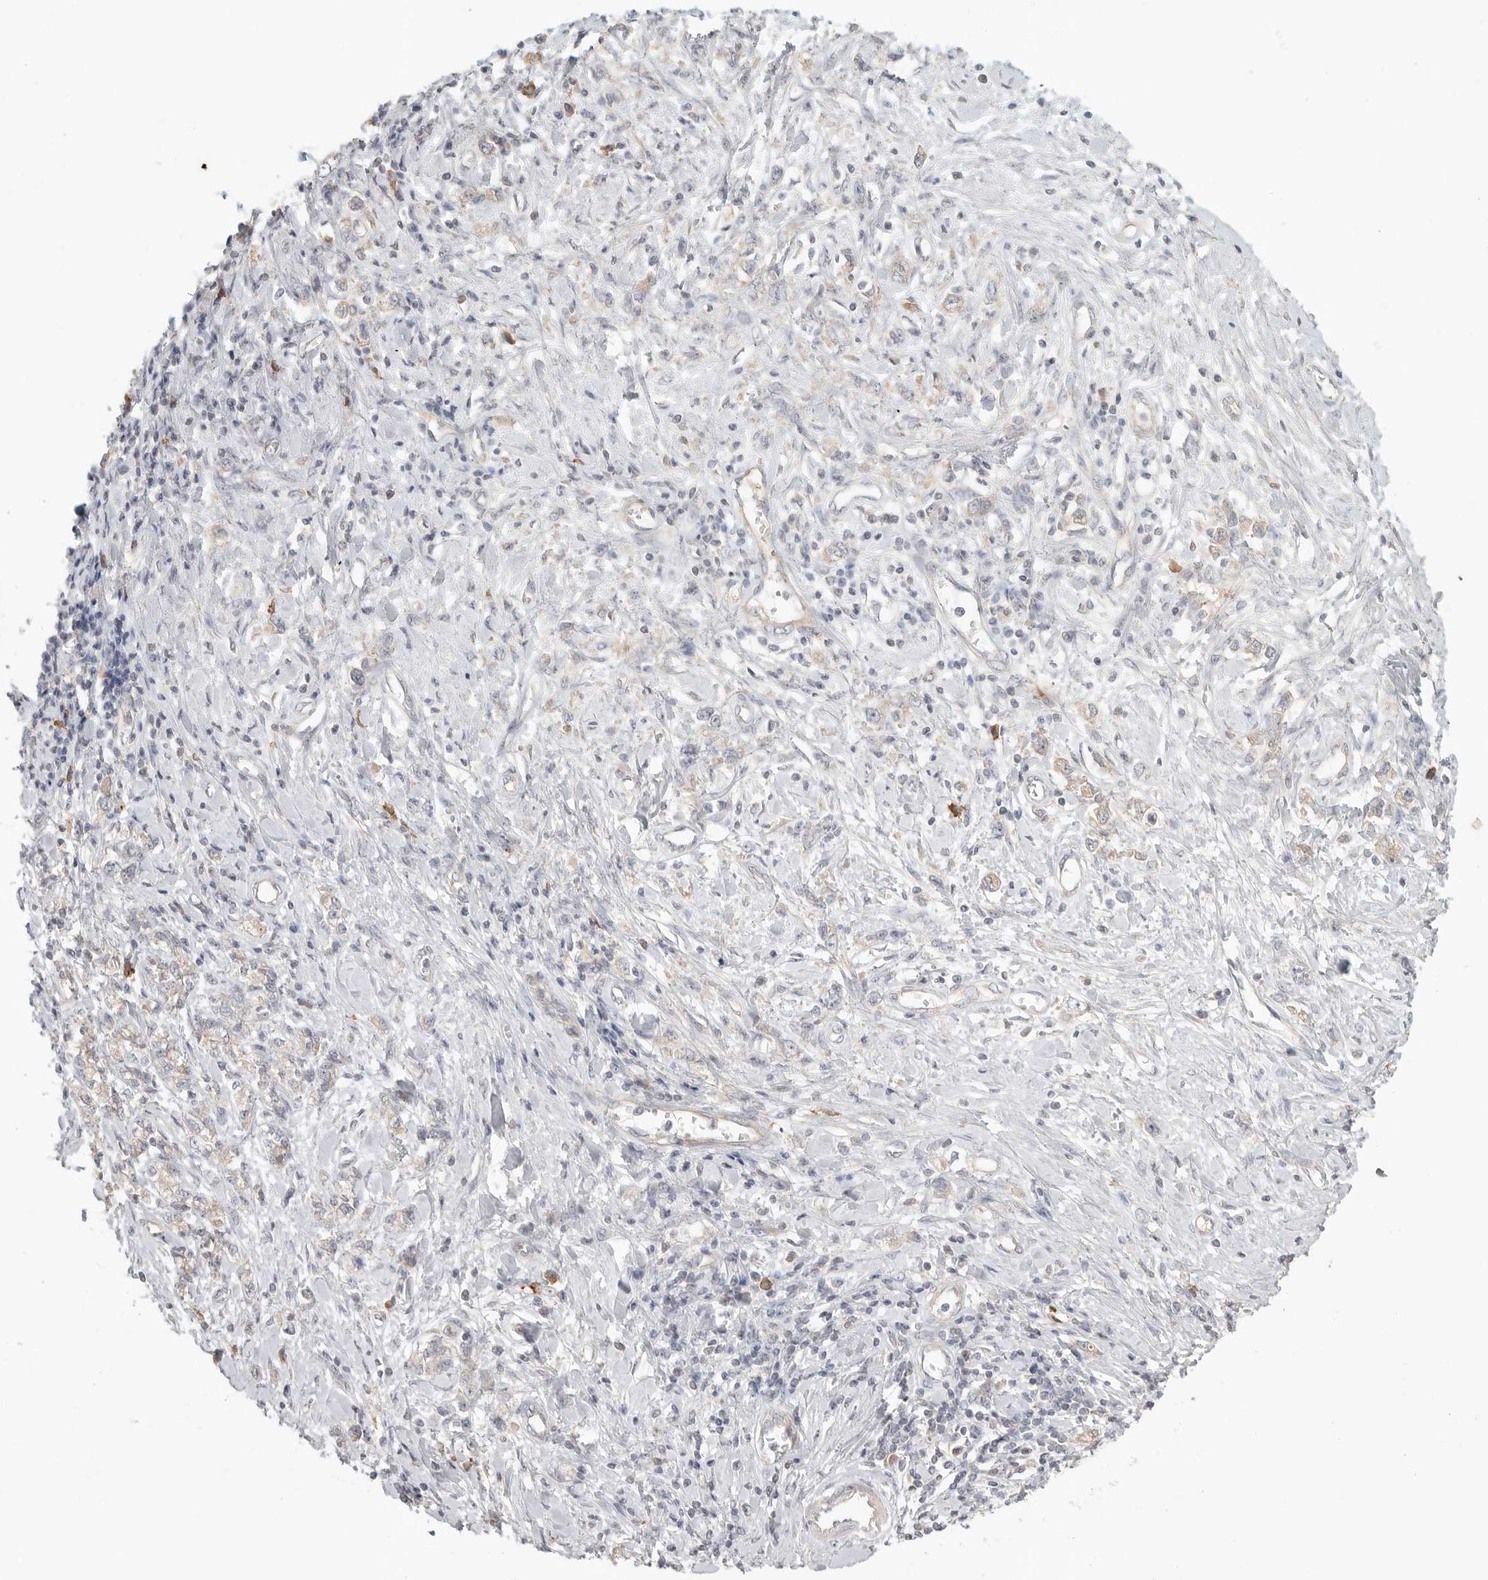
{"staining": {"intensity": "weak", "quantity": "<25%", "location": "cytoplasmic/membranous"}, "tissue": "stomach cancer", "cell_type": "Tumor cells", "image_type": "cancer", "snomed": [{"axis": "morphology", "description": "Adenocarcinoma, NOS"}, {"axis": "topography", "description": "Stomach"}], "caption": "IHC histopathology image of human stomach cancer stained for a protein (brown), which demonstrates no positivity in tumor cells.", "gene": "SLC25A36", "patient": {"sex": "female", "age": 76}}